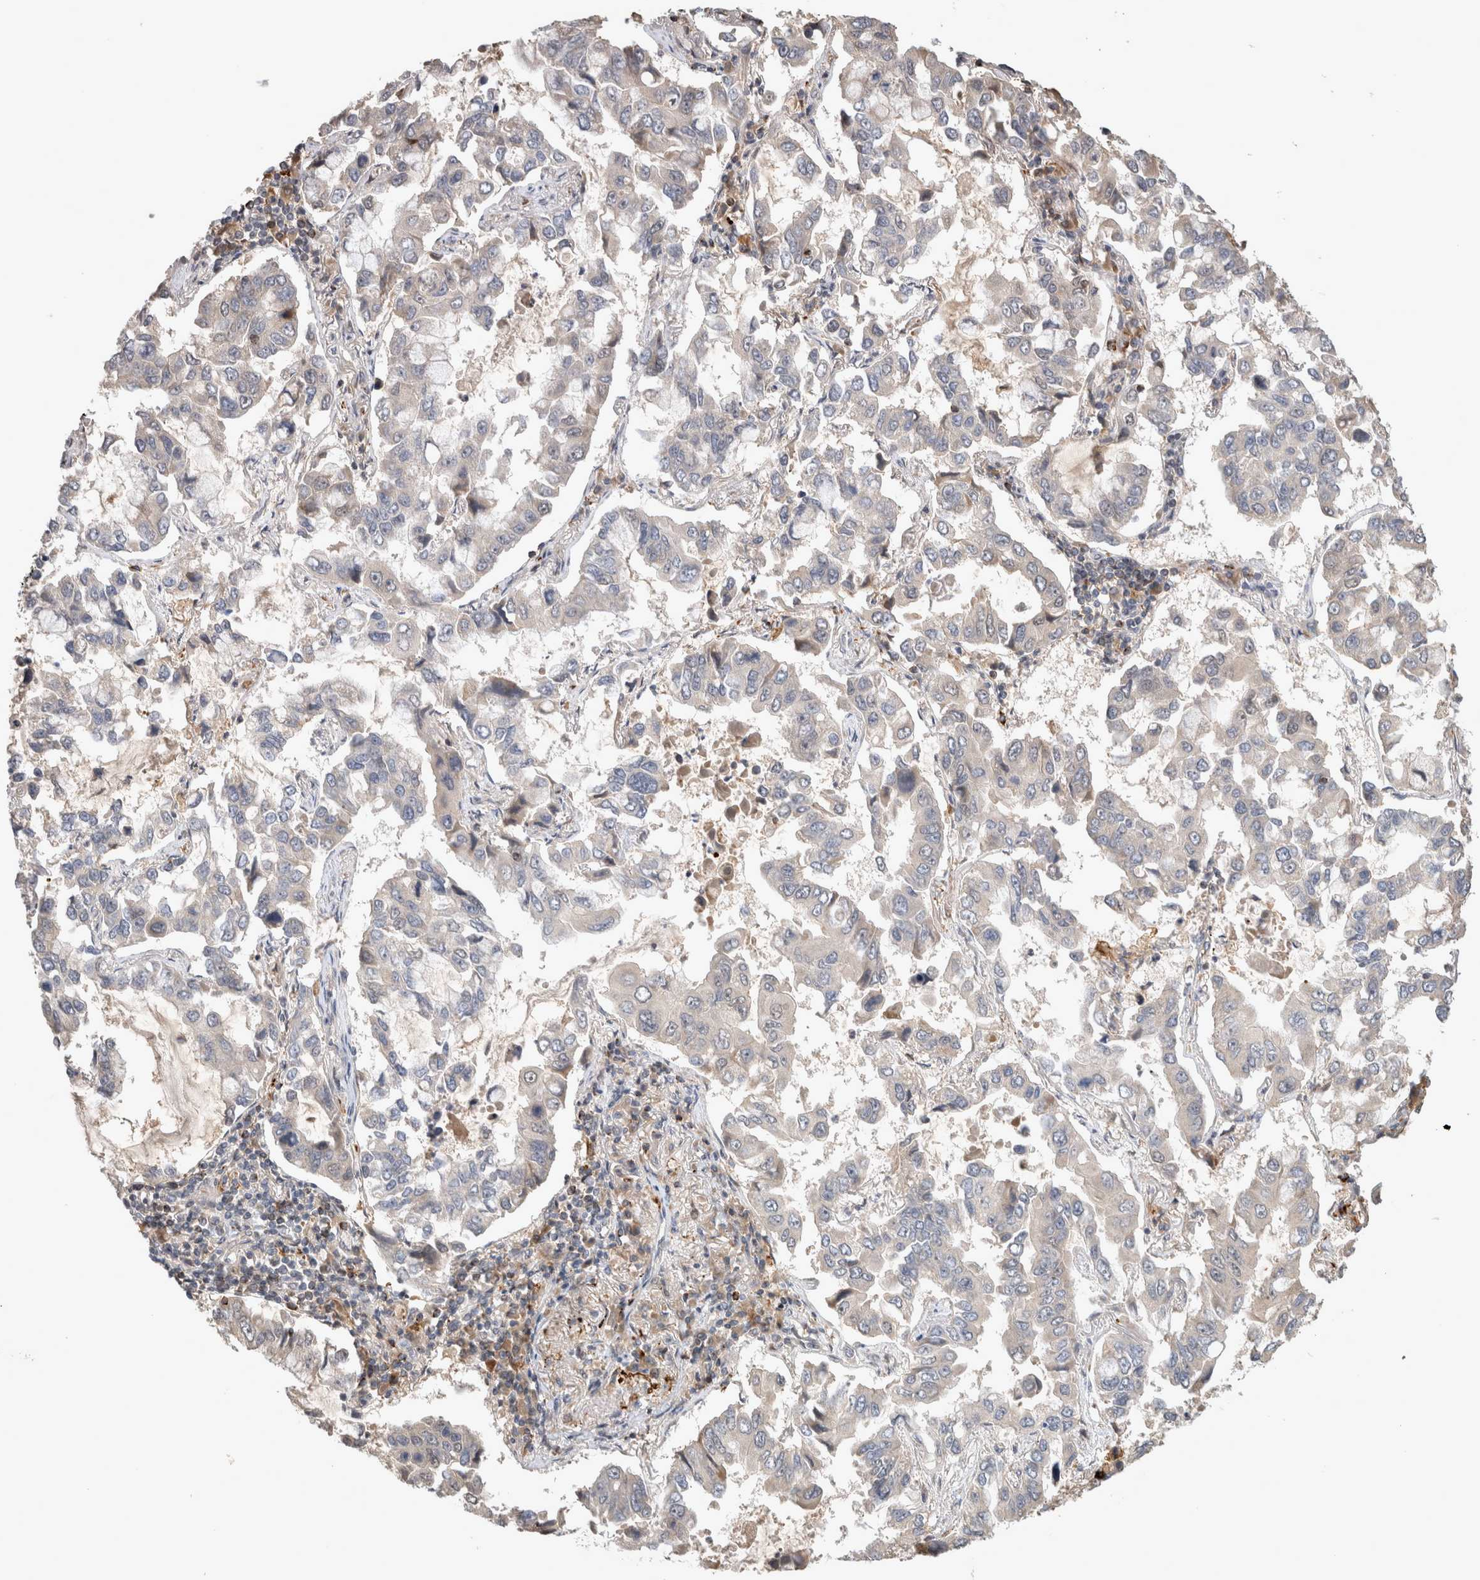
{"staining": {"intensity": "negative", "quantity": "none", "location": "none"}, "tissue": "lung cancer", "cell_type": "Tumor cells", "image_type": "cancer", "snomed": [{"axis": "morphology", "description": "Adenocarcinoma, NOS"}, {"axis": "topography", "description": "Lung"}], "caption": "IHC of lung adenocarcinoma shows no expression in tumor cells.", "gene": "SERAC1", "patient": {"sex": "male", "age": 64}}